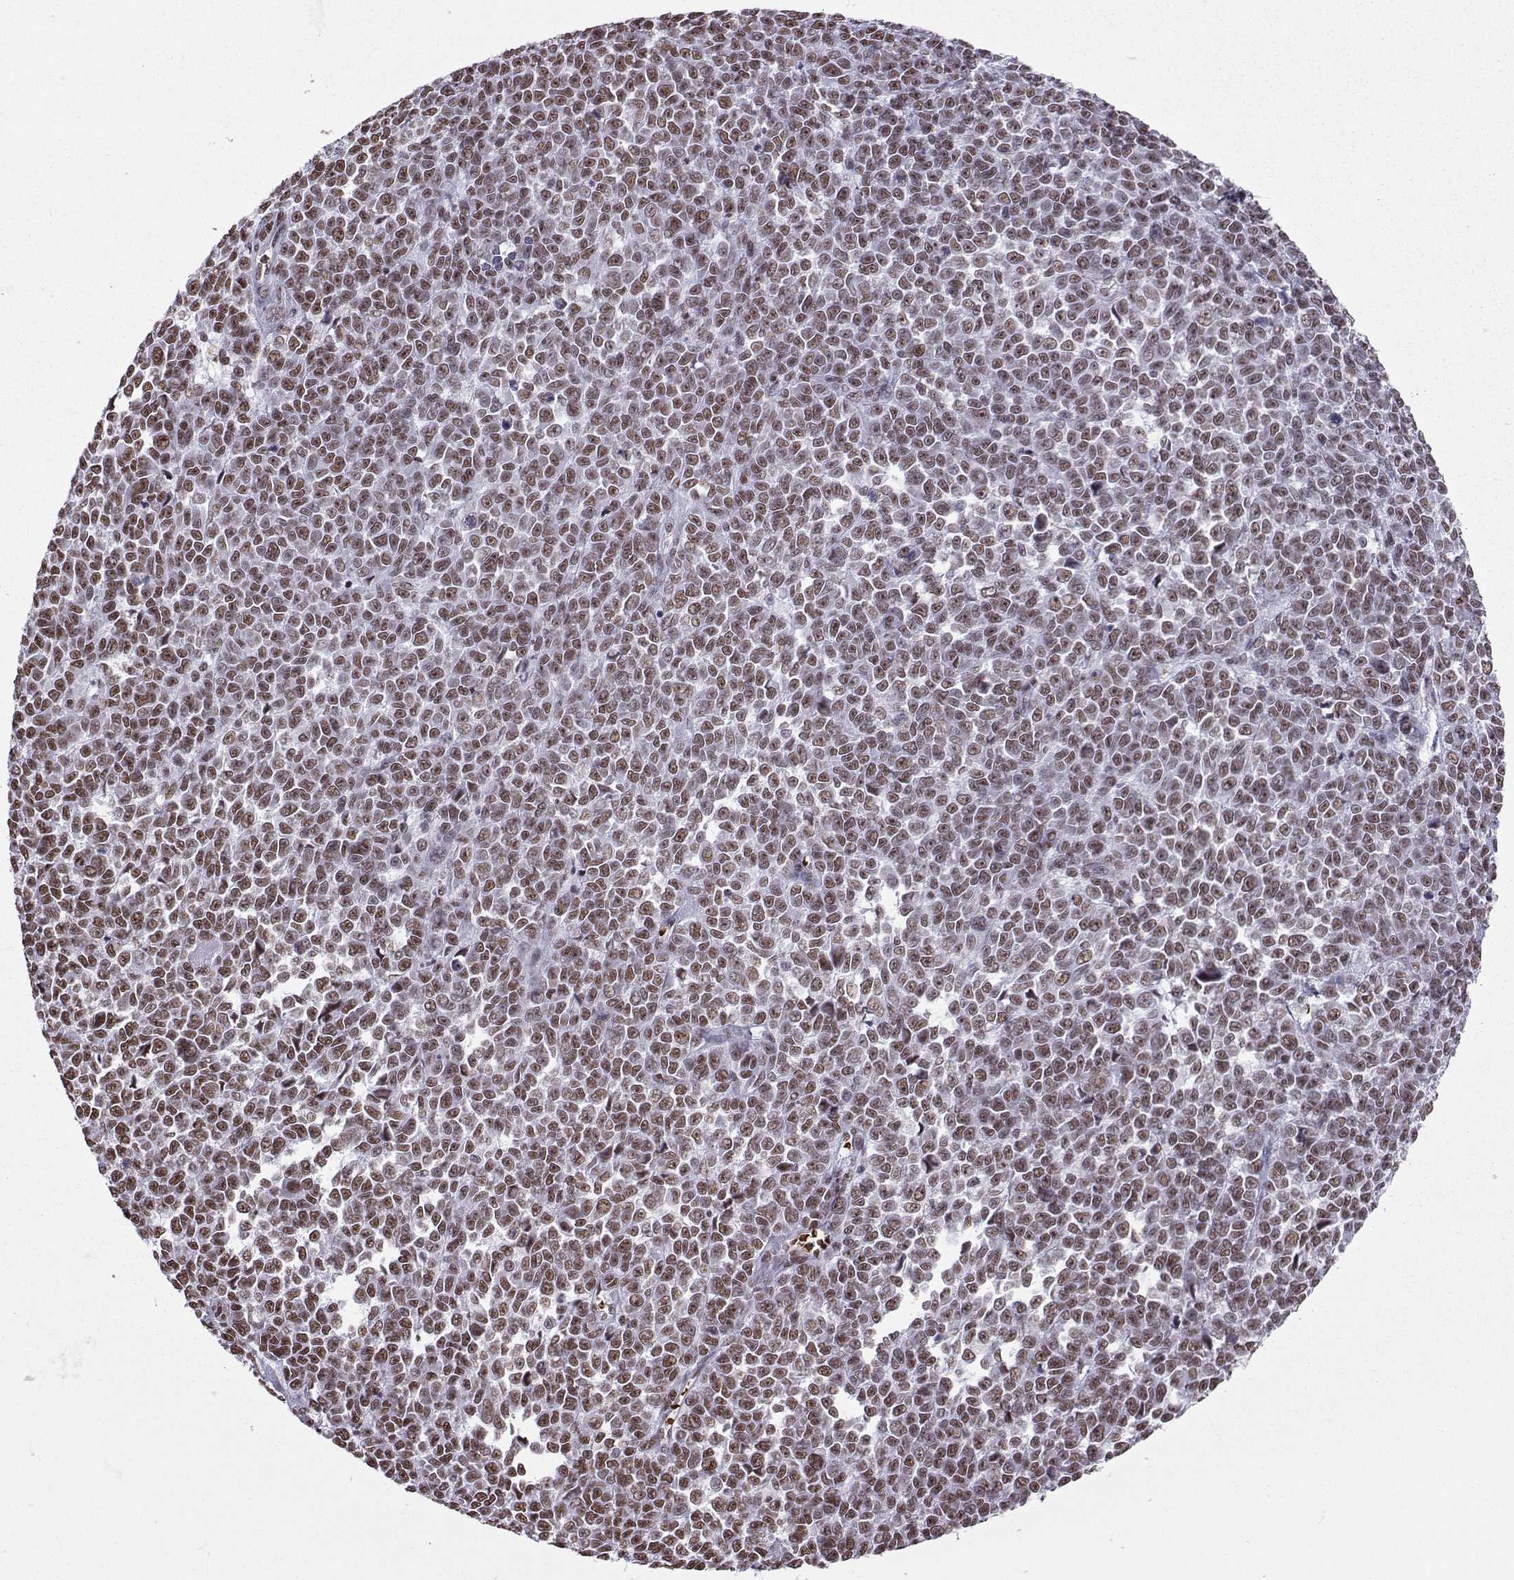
{"staining": {"intensity": "moderate", "quantity": ">75%", "location": "nuclear"}, "tissue": "melanoma", "cell_type": "Tumor cells", "image_type": "cancer", "snomed": [{"axis": "morphology", "description": "Malignant melanoma, NOS"}, {"axis": "topography", "description": "Skin"}], "caption": "Malignant melanoma stained for a protein reveals moderate nuclear positivity in tumor cells.", "gene": "CCNK", "patient": {"sex": "female", "age": 95}}